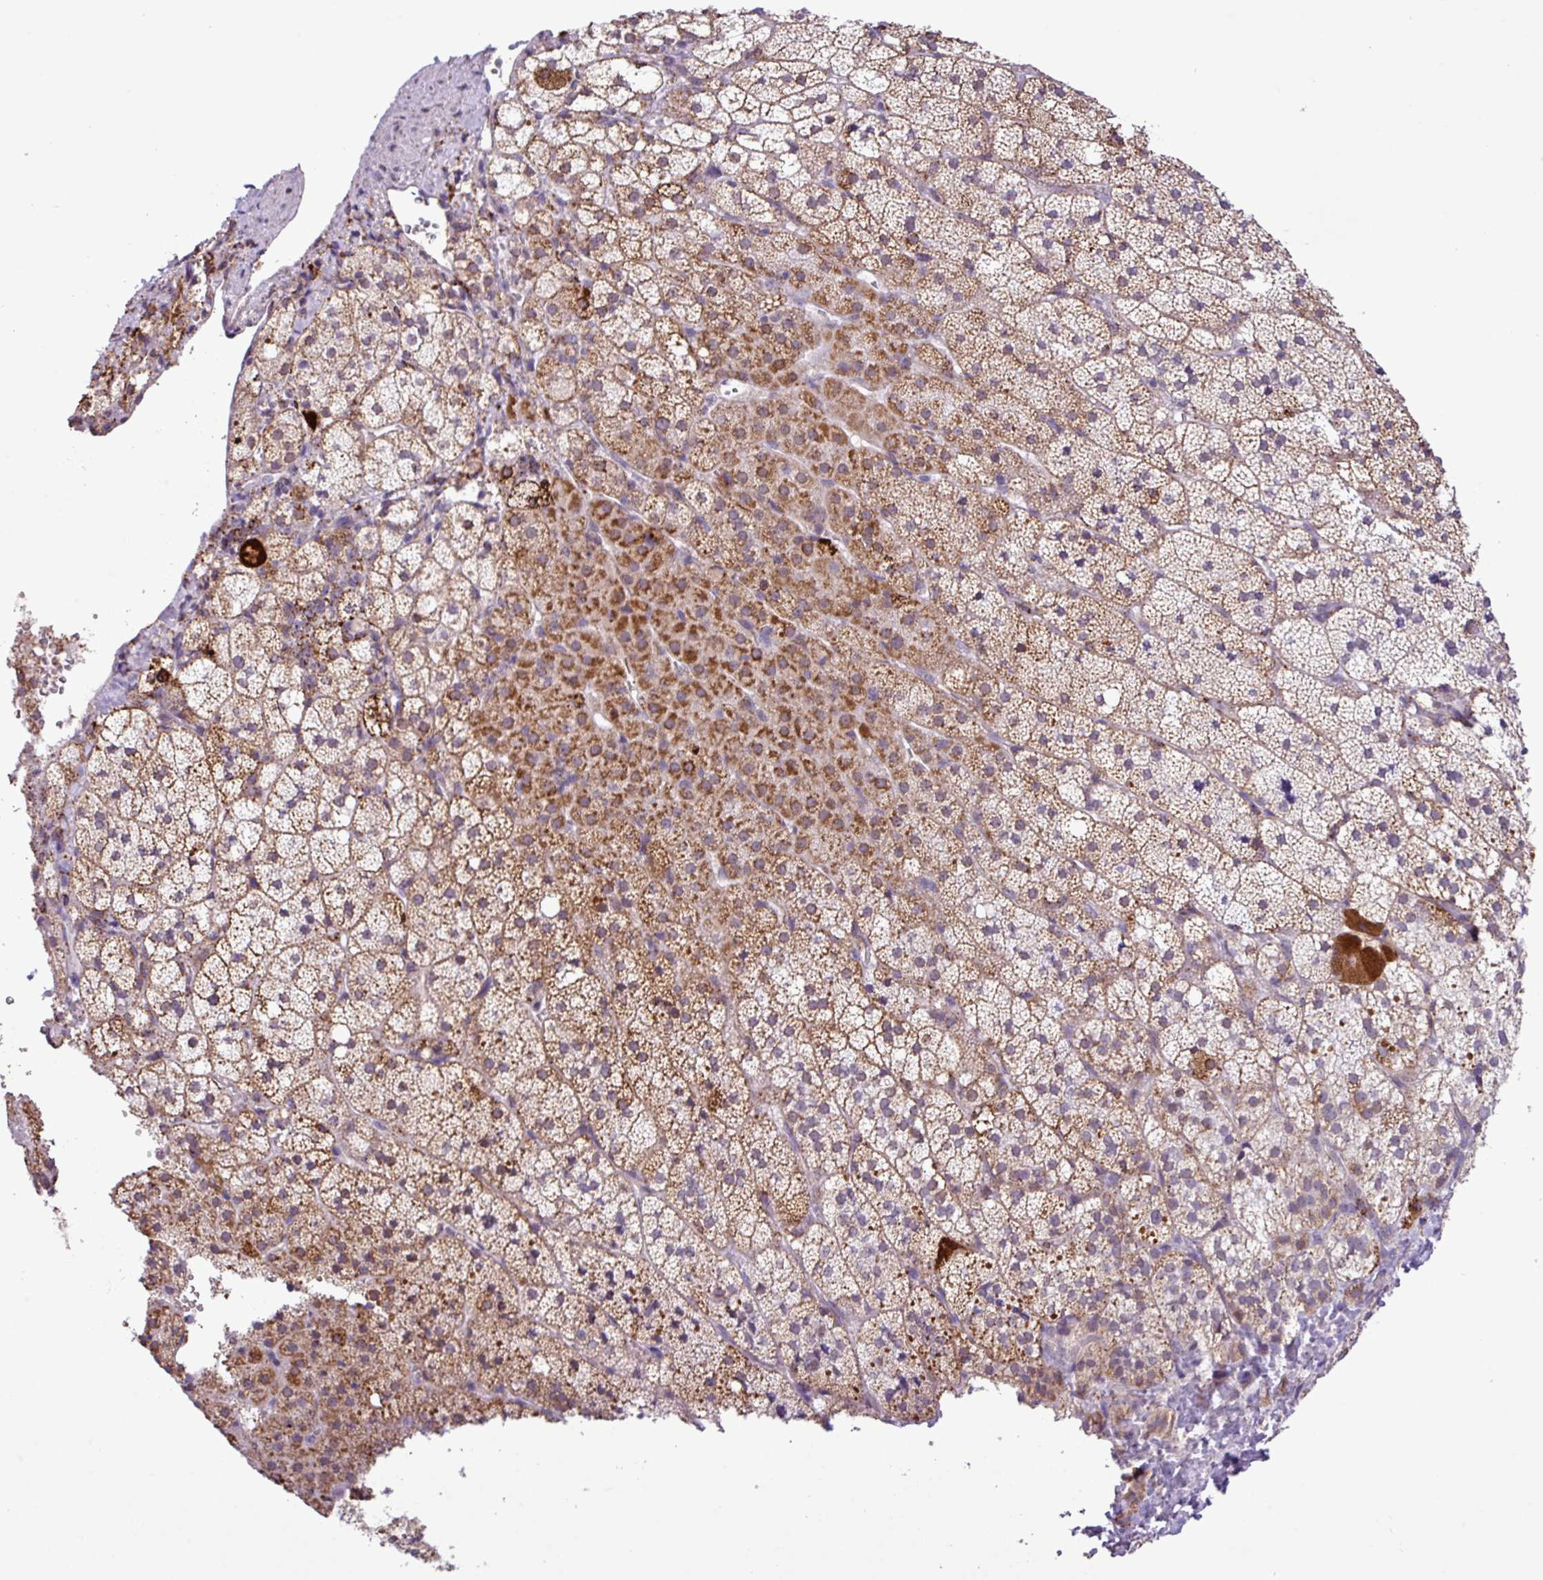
{"staining": {"intensity": "moderate", "quantity": ">75%", "location": "cytoplasmic/membranous"}, "tissue": "adrenal gland", "cell_type": "Glandular cells", "image_type": "normal", "snomed": [{"axis": "morphology", "description": "Normal tissue, NOS"}, {"axis": "topography", "description": "Adrenal gland"}], "caption": "Immunohistochemistry (IHC) of benign human adrenal gland exhibits medium levels of moderate cytoplasmic/membranous positivity in approximately >75% of glandular cells. (DAB = brown stain, brightfield microscopy at high magnification).", "gene": "SGPP1", "patient": {"sex": "male", "age": 53}}